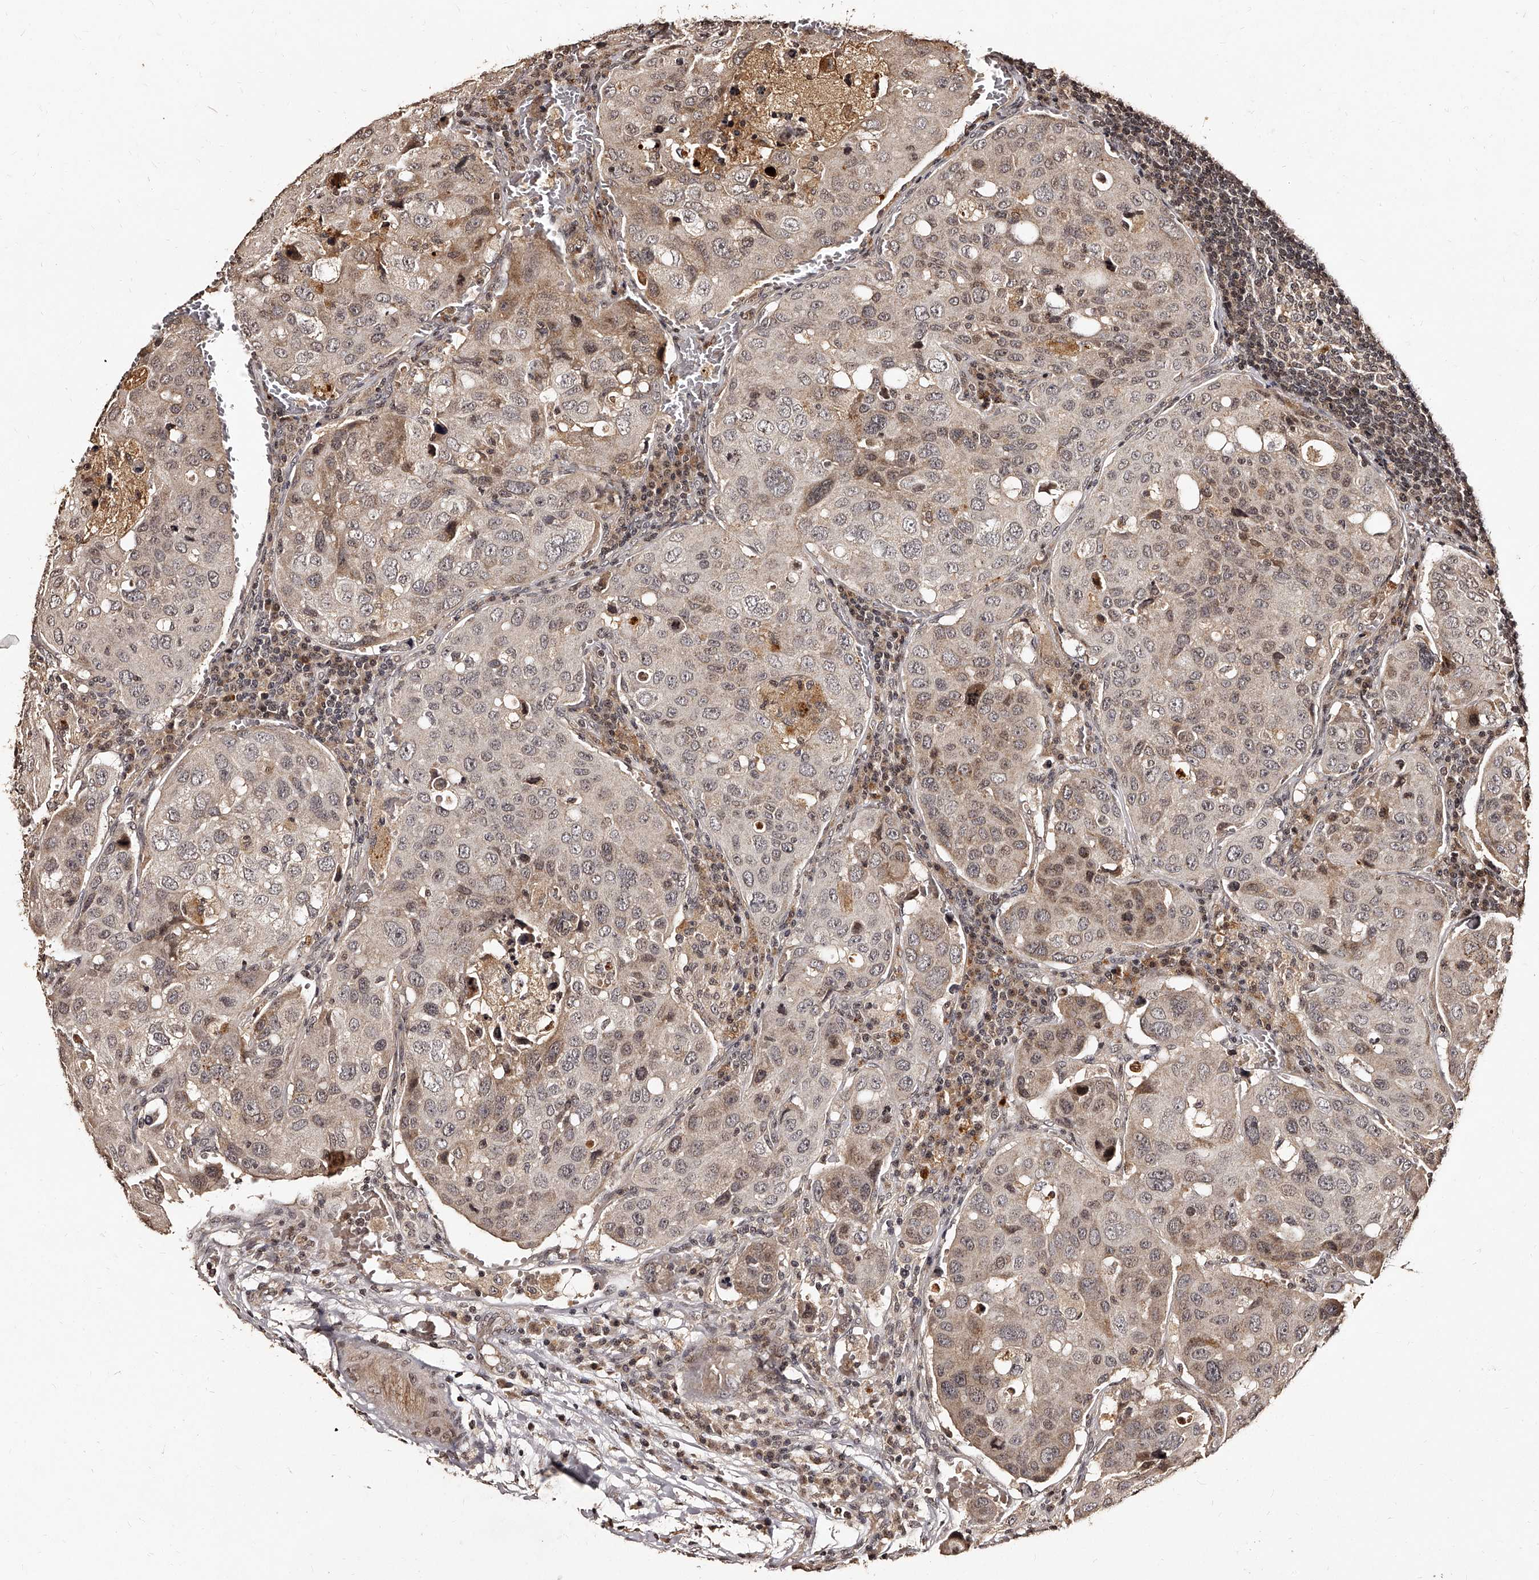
{"staining": {"intensity": "weak", "quantity": ">75%", "location": "cytoplasmic/membranous,nuclear"}, "tissue": "urothelial cancer", "cell_type": "Tumor cells", "image_type": "cancer", "snomed": [{"axis": "morphology", "description": "Urothelial carcinoma, High grade"}, {"axis": "topography", "description": "Lymph node"}, {"axis": "topography", "description": "Urinary bladder"}], "caption": "Brown immunohistochemical staining in human high-grade urothelial carcinoma displays weak cytoplasmic/membranous and nuclear expression in approximately >75% of tumor cells.", "gene": "TSHR", "patient": {"sex": "male", "age": 51}}